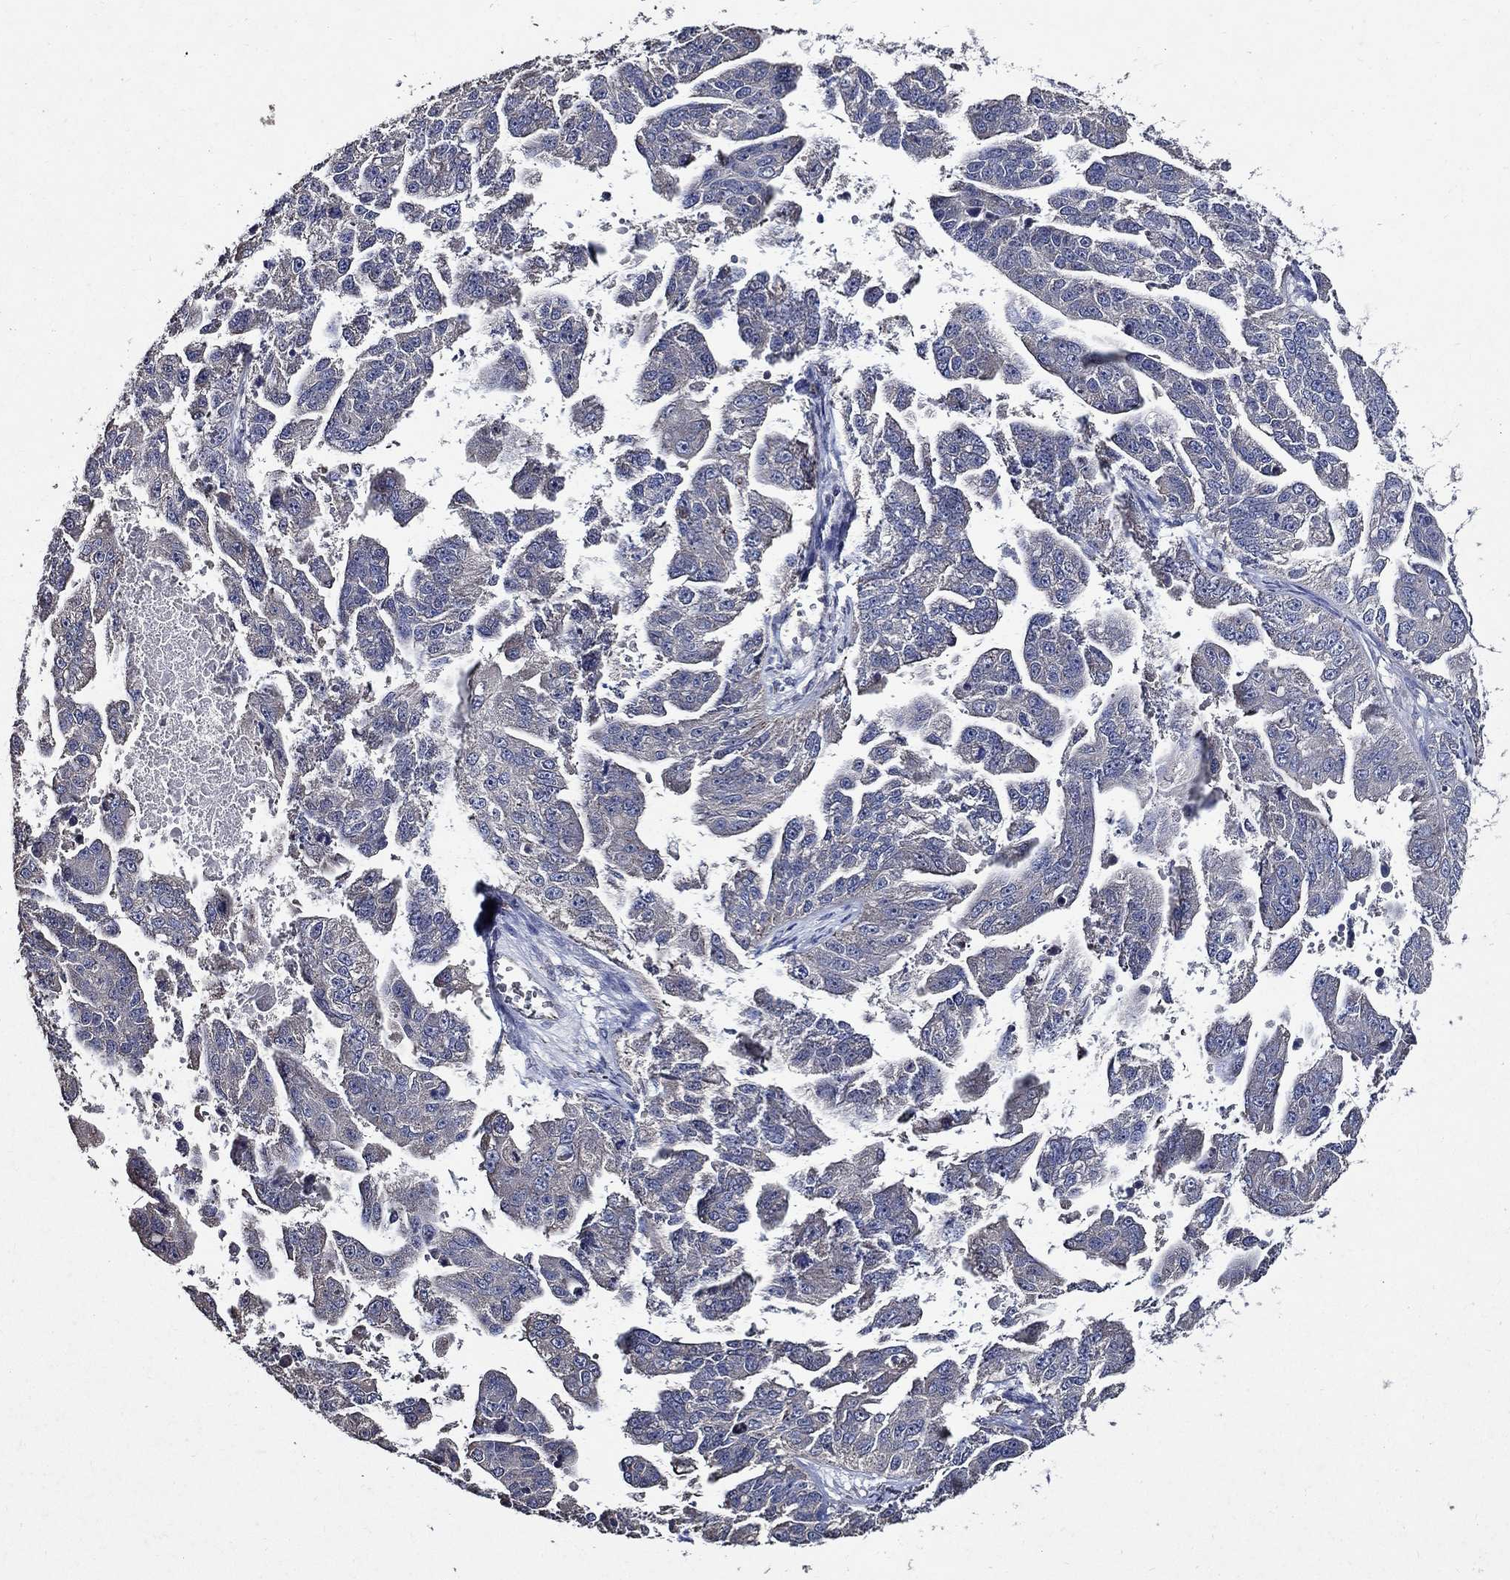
{"staining": {"intensity": "negative", "quantity": "none", "location": "none"}, "tissue": "ovarian cancer", "cell_type": "Tumor cells", "image_type": "cancer", "snomed": [{"axis": "morphology", "description": "Cystadenocarcinoma, serous, NOS"}, {"axis": "topography", "description": "Ovary"}], "caption": "An image of ovarian cancer (serous cystadenocarcinoma) stained for a protein displays no brown staining in tumor cells.", "gene": "HAP1", "patient": {"sex": "female", "age": 58}}